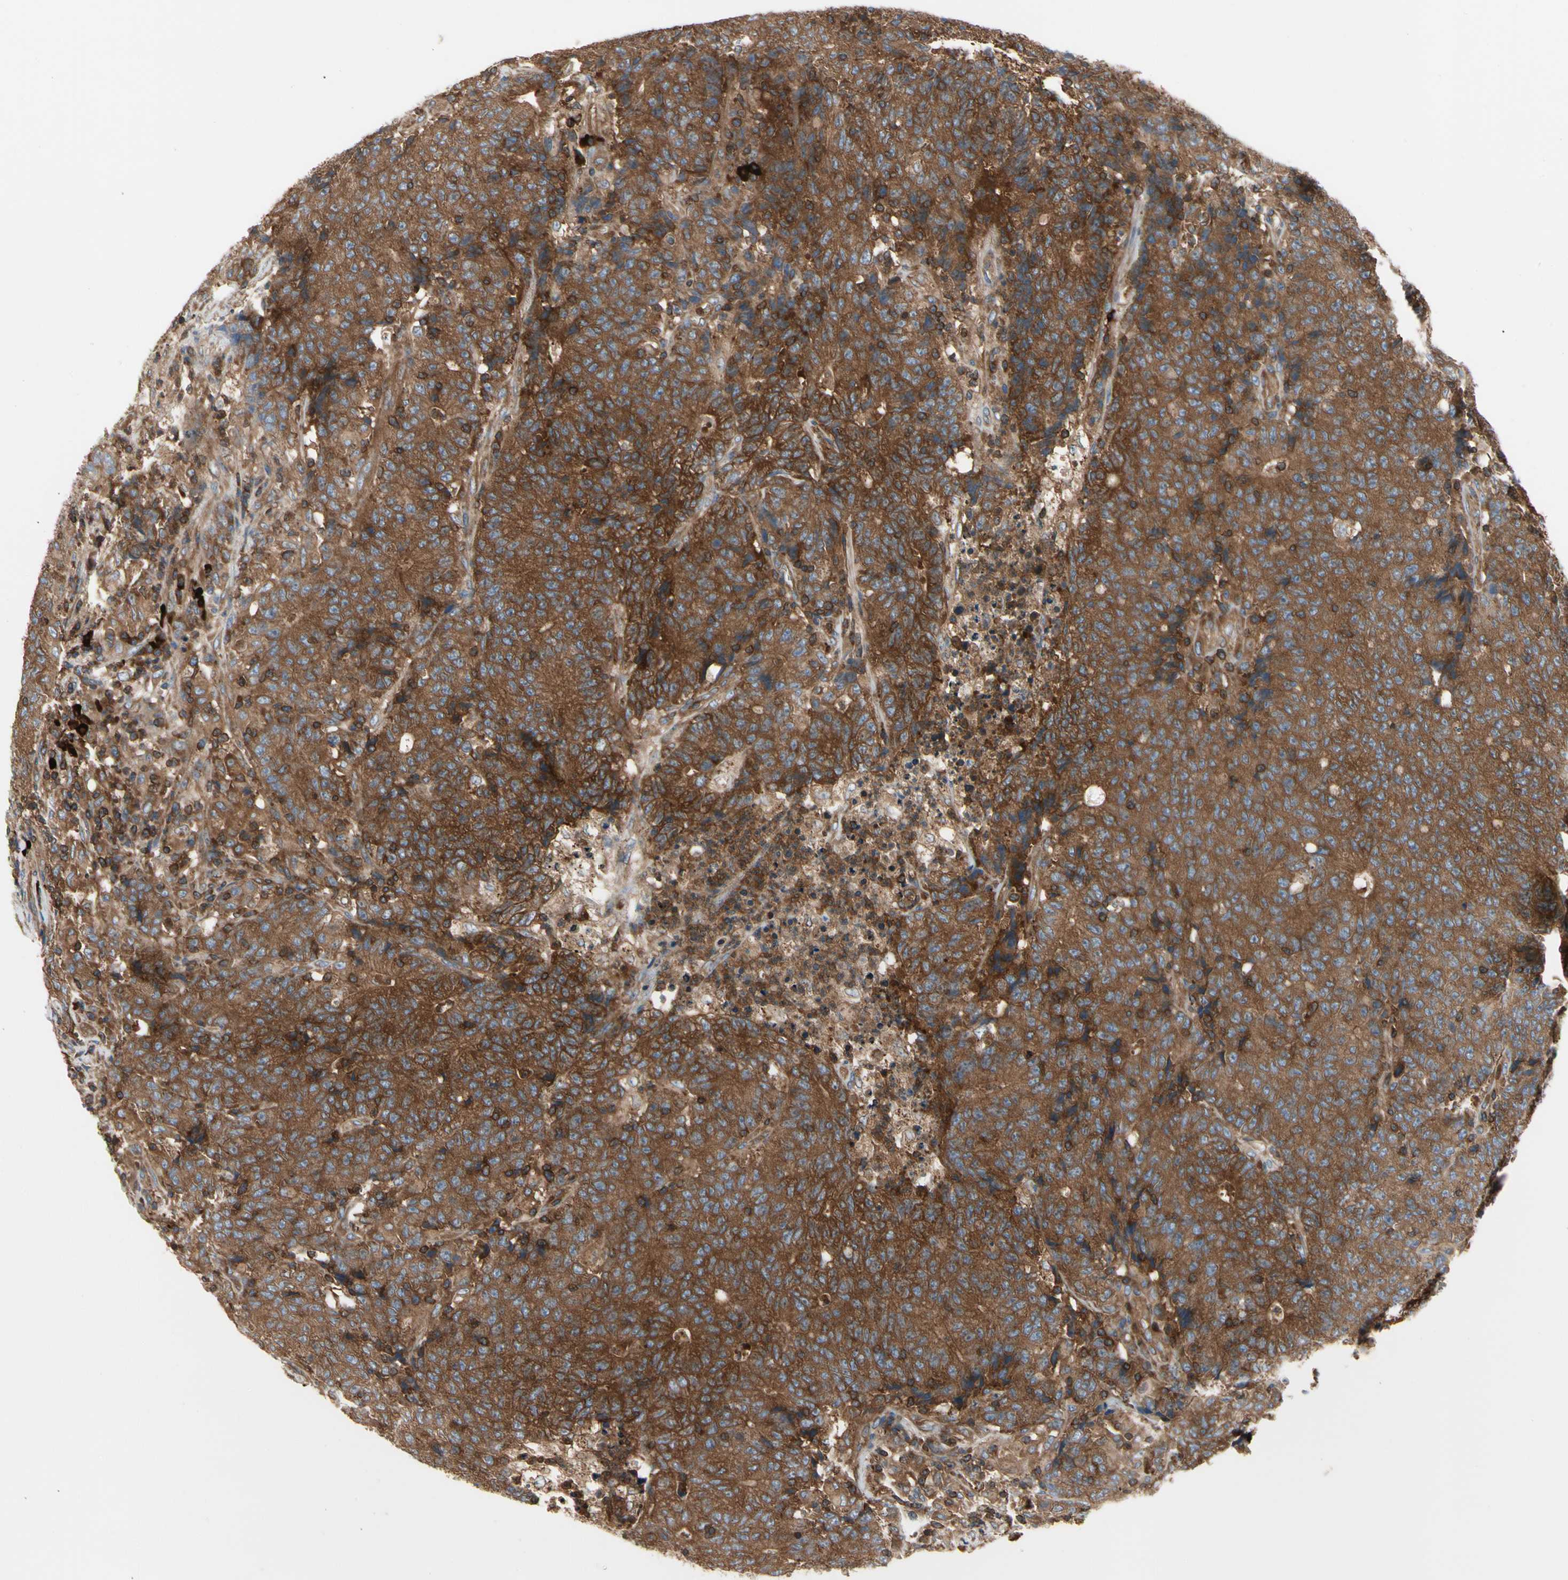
{"staining": {"intensity": "strong", "quantity": ">75%", "location": "cytoplasmic/membranous"}, "tissue": "colorectal cancer", "cell_type": "Tumor cells", "image_type": "cancer", "snomed": [{"axis": "morphology", "description": "Normal tissue, NOS"}, {"axis": "morphology", "description": "Adenocarcinoma, NOS"}, {"axis": "topography", "description": "Colon"}], "caption": "The histopathology image shows a brown stain indicating the presence of a protein in the cytoplasmic/membranous of tumor cells in colorectal cancer. (DAB = brown stain, brightfield microscopy at high magnification).", "gene": "ROCK1", "patient": {"sex": "female", "age": 75}}